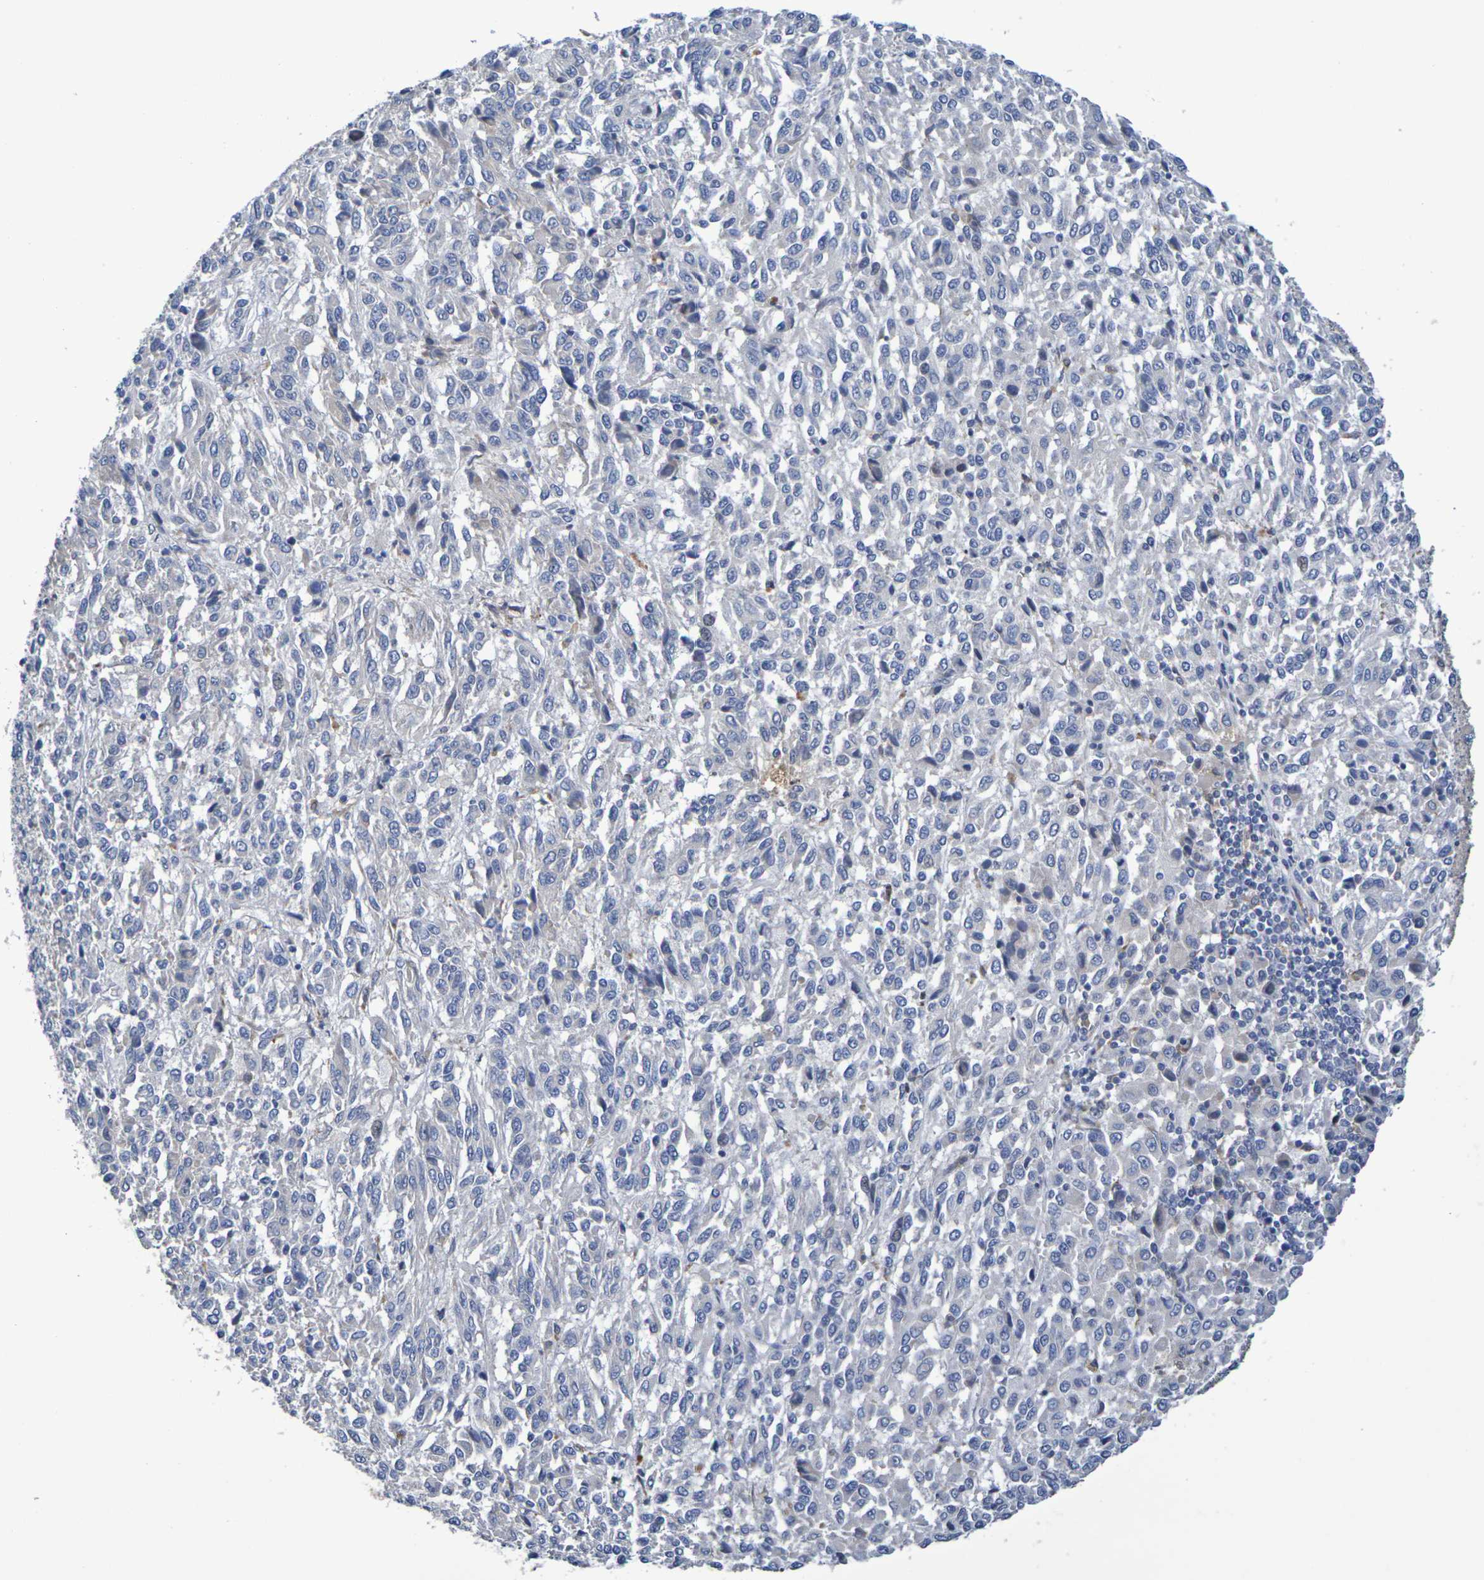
{"staining": {"intensity": "negative", "quantity": "none", "location": "none"}, "tissue": "melanoma", "cell_type": "Tumor cells", "image_type": "cancer", "snomed": [{"axis": "morphology", "description": "Malignant melanoma, Metastatic site"}, {"axis": "topography", "description": "Lung"}], "caption": "Immunohistochemistry (IHC) image of neoplastic tissue: human melanoma stained with DAB reveals no significant protein positivity in tumor cells.", "gene": "SDC4", "patient": {"sex": "male", "age": 64}}